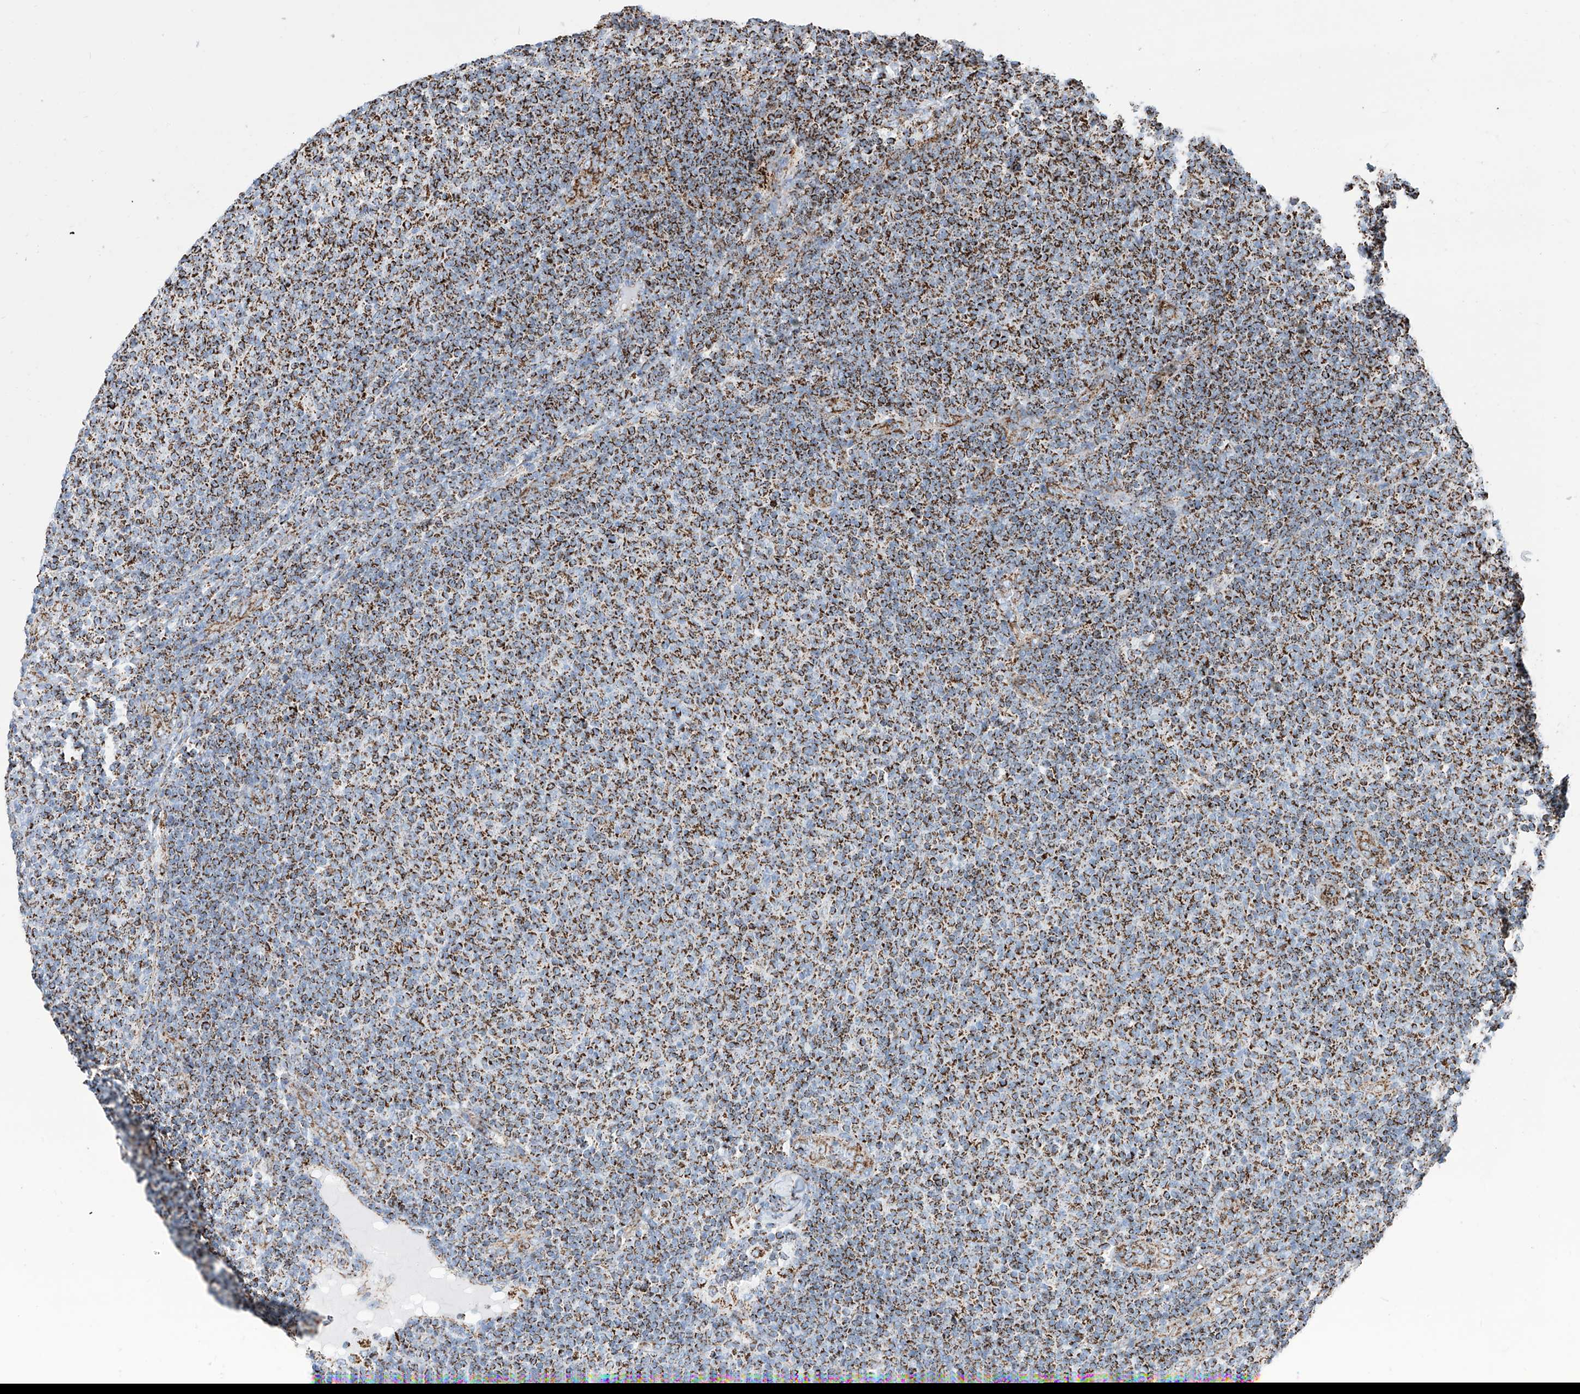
{"staining": {"intensity": "strong", "quantity": ">75%", "location": "cytoplasmic/membranous"}, "tissue": "lymphoma", "cell_type": "Tumor cells", "image_type": "cancer", "snomed": [{"axis": "morphology", "description": "Malignant lymphoma, non-Hodgkin's type, Low grade"}, {"axis": "topography", "description": "Lymph node"}], "caption": "About >75% of tumor cells in human malignant lymphoma, non-Hodgkin's type (low-grade) reveal strong cytoplasmic/membranous protein staining as visualized by brown immunohistochemical staining.", "gene": "COX5B", "patient": {"sex": "male", "age": 66}}